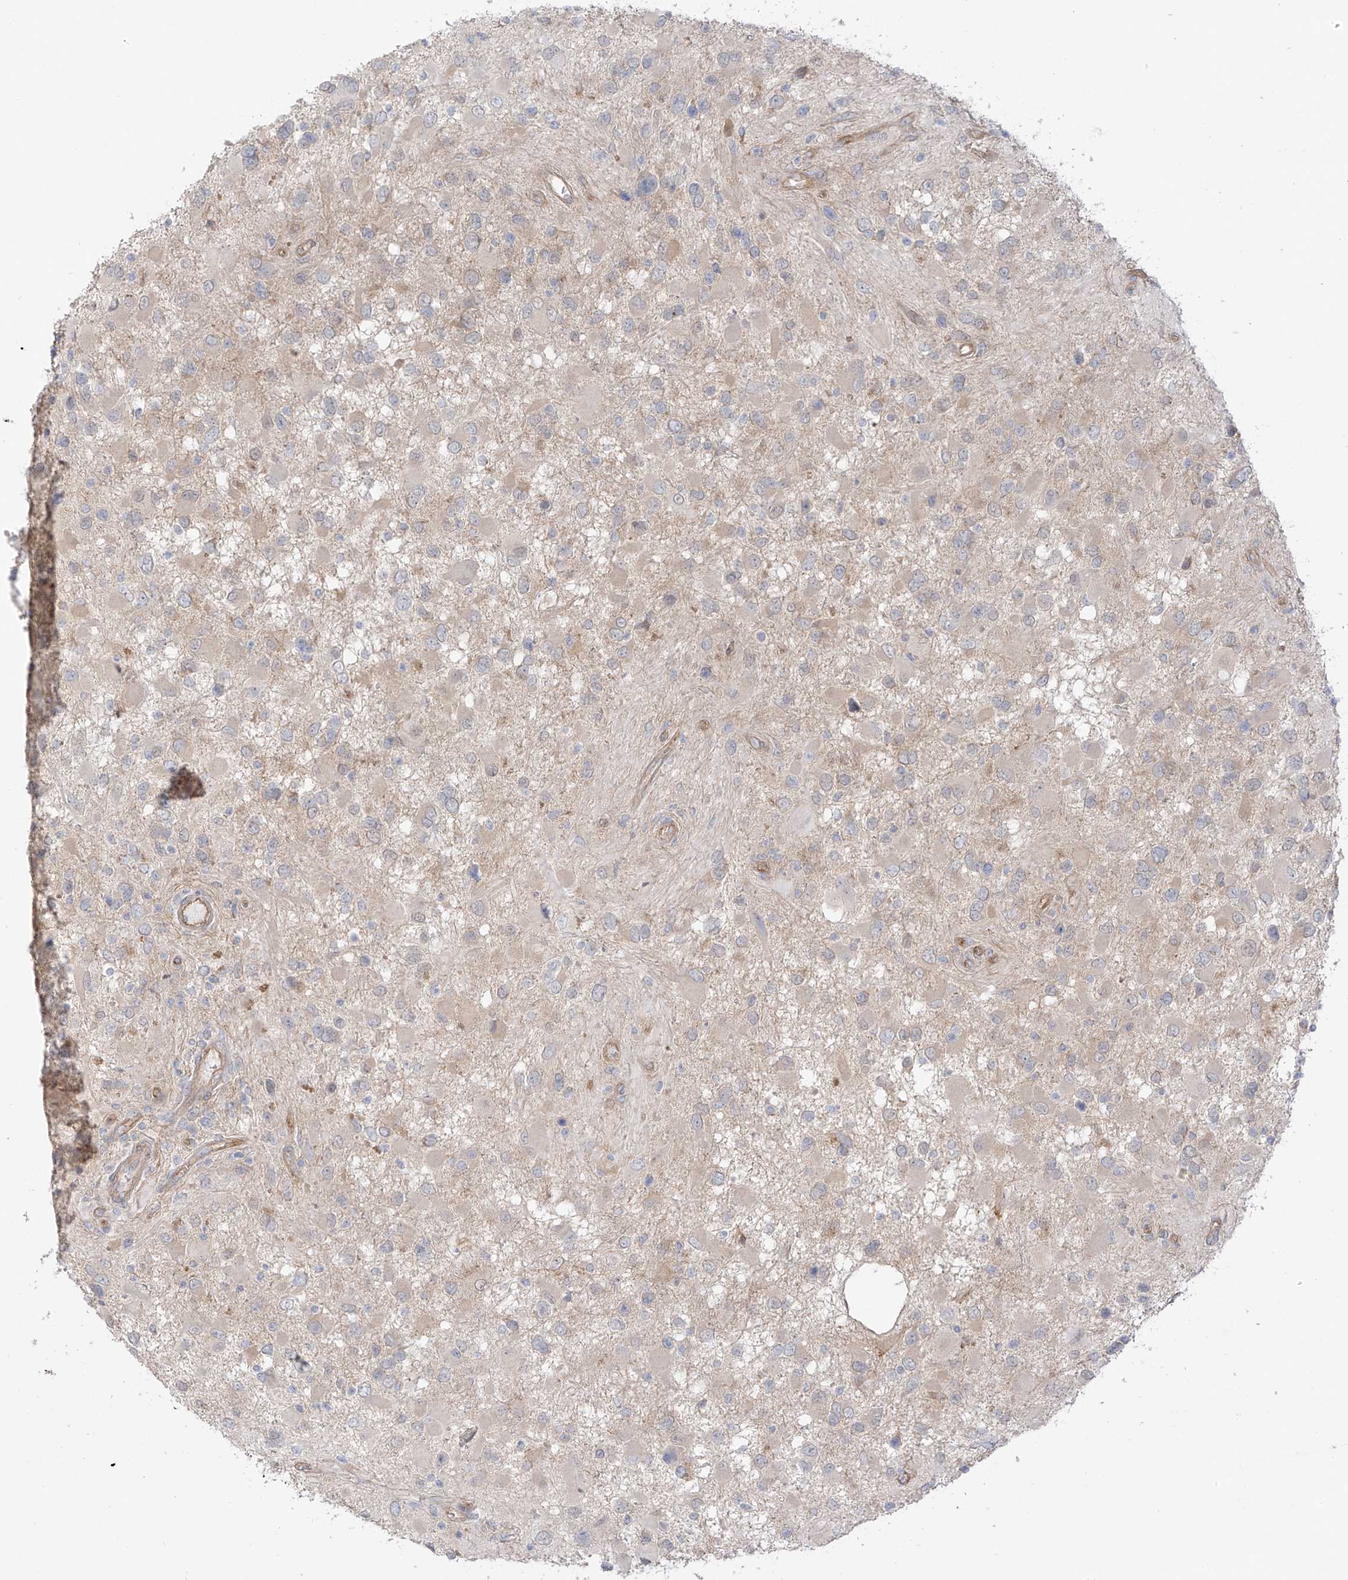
{"staining": {"intensity": "negative", "quantity": "none", "location": "none"}, "tissue": "glioma", "cell_type": "Tumor cells", "image_type": "cancer", "snomed": [{"axis": "morphology", "description": "Glioma, malignant, High grade"}, {"axis": "topography", "description": "Brain"}], "caption": "Tumor cells show no significant protein staining in glioma. (DAB immunohistochemistry (IHC) with hematoxylin counter stain).", "gene": "EIPR1", "patient": {"sex": "male", "age": 53}}